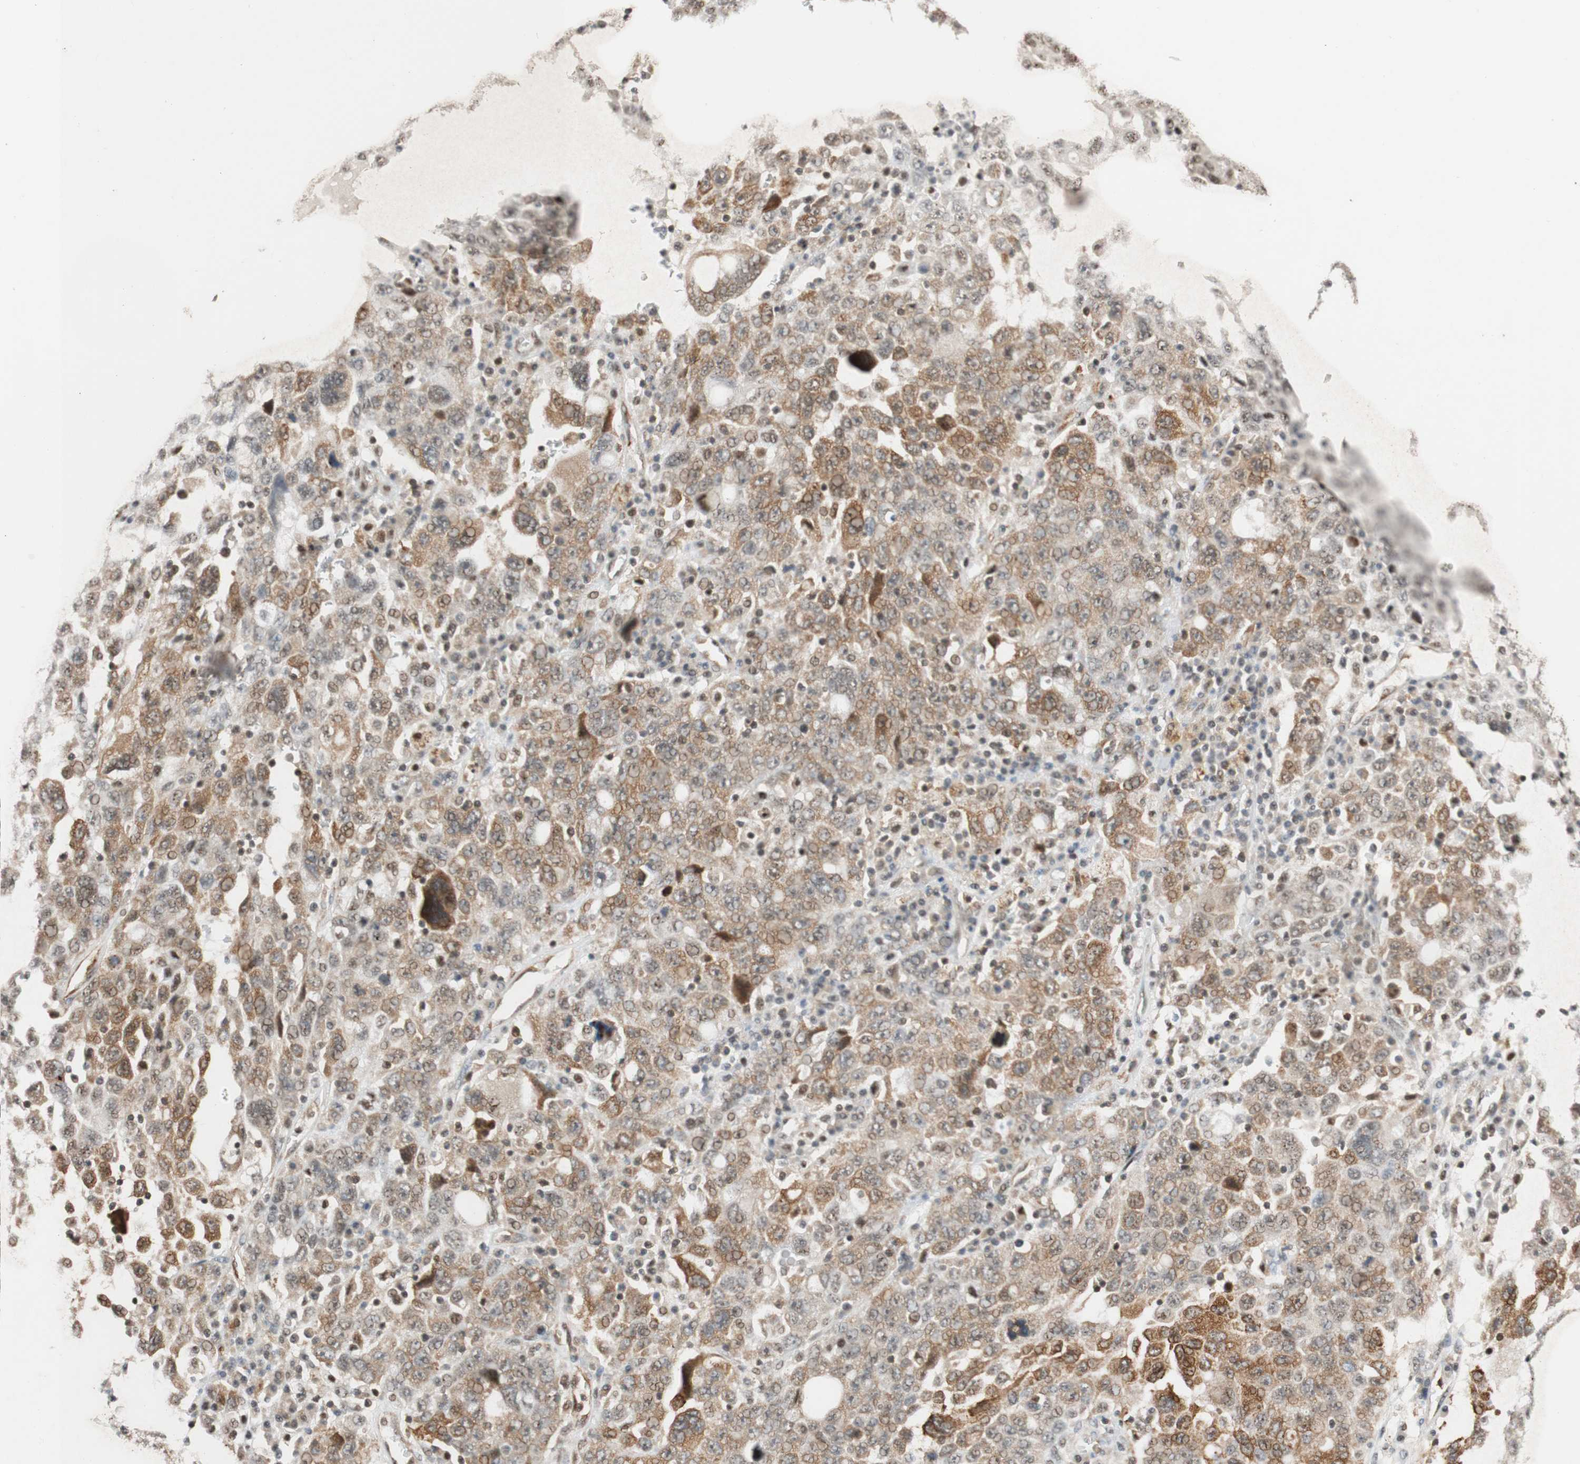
{"staining": {"intensity": "moderate", "quantity": "25%-75%", "location": "cytoplasmic/membranous"}, "tissue": "ovarian cancer", "cell_type": "Tumor cells", "image_type": "cancer", "snomed": [{"axis": "morphology", "description": "Carcinoma, endometroid"}, {"axis": "topography", "description": "Ovary"}], "caption": "Immunohistochemical staining of endometroid carcinoma (ovarian) reveals medium levels of moderate cytoplasmic/membranous expression in about 25%-75% of tumor cells. (Brightfield microscopy of DAB IHC at high magnification).", "gene": "SAP18", "patient": {"sex": "female", "age": 62}}